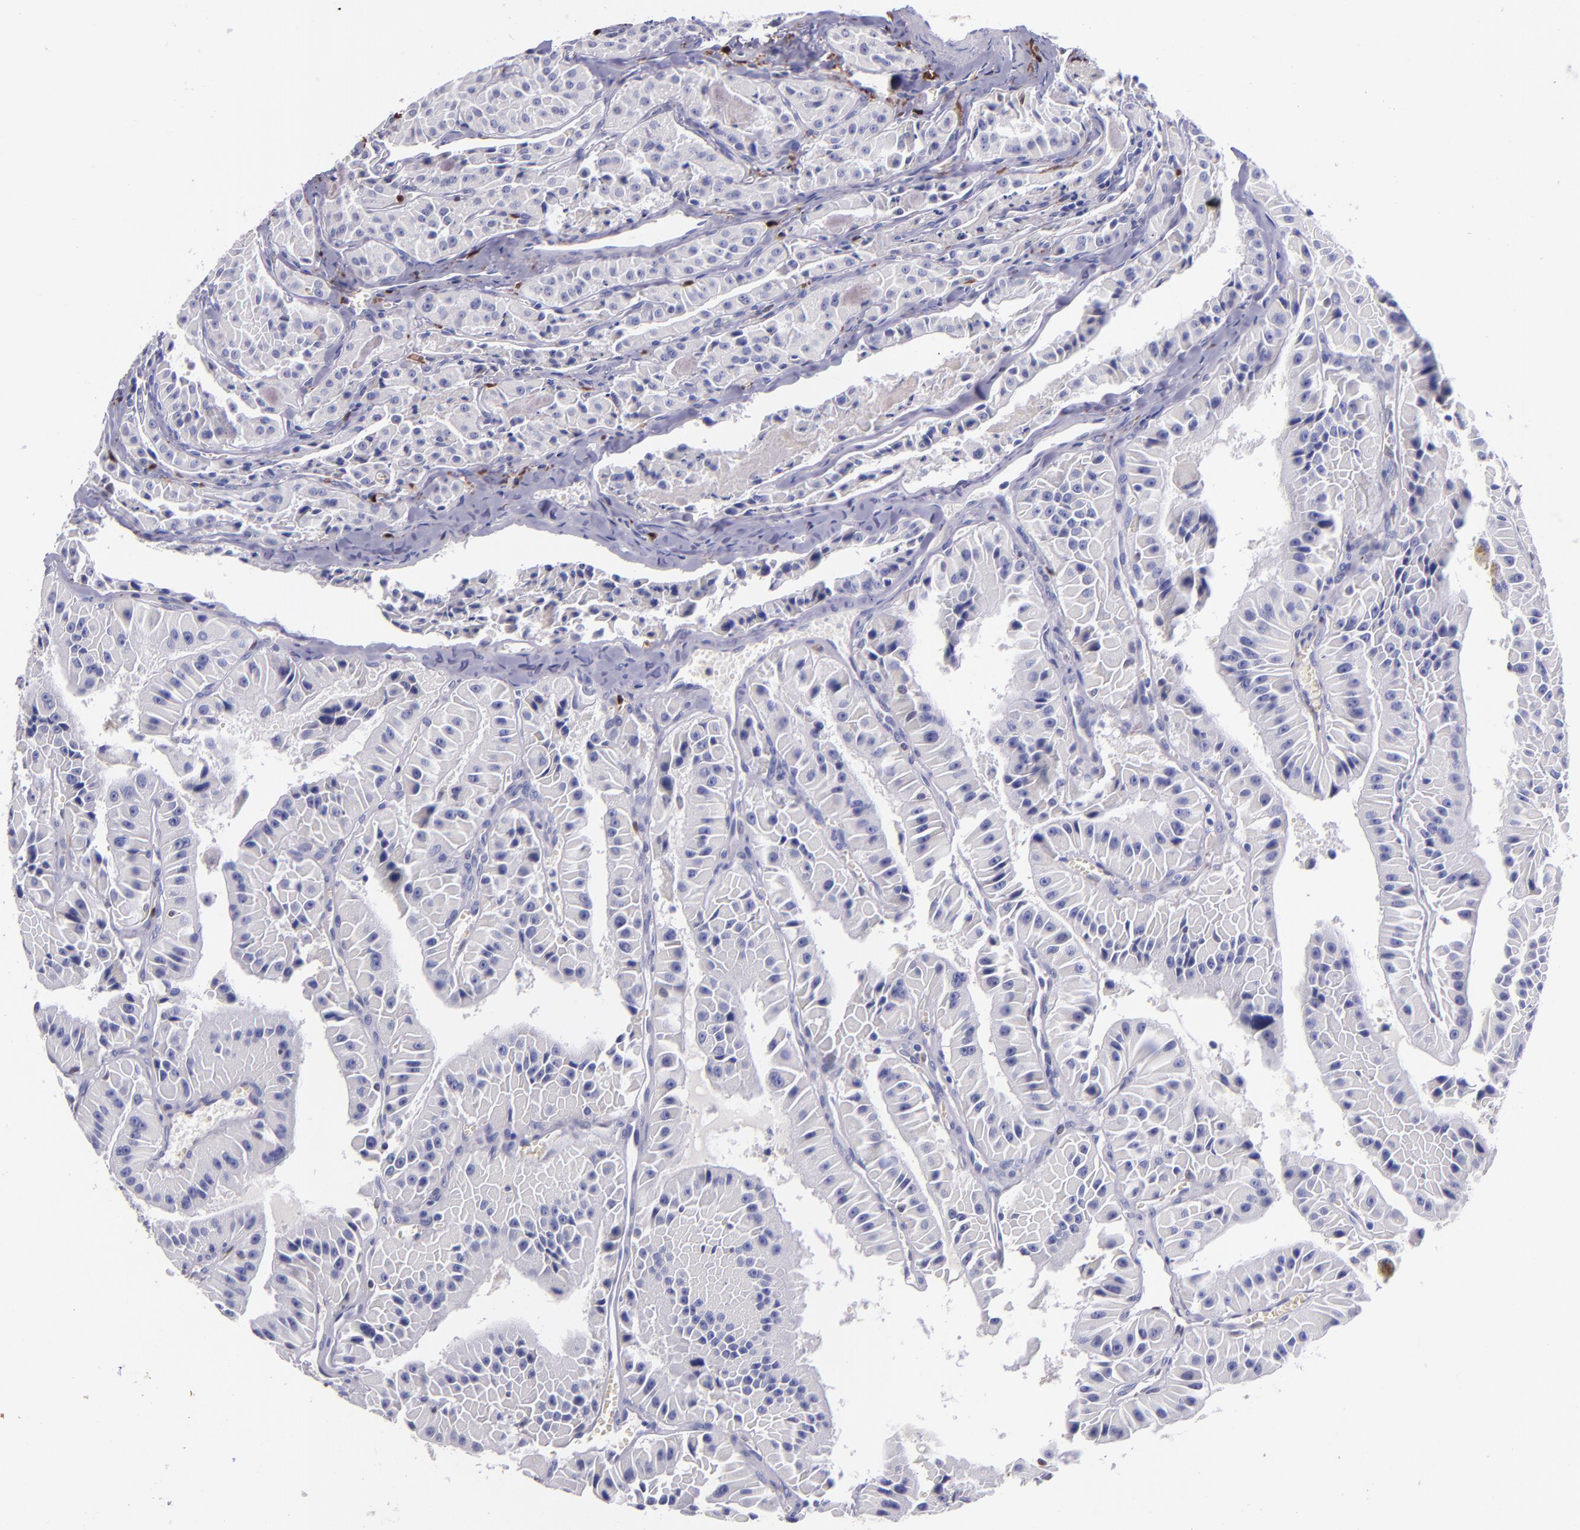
{"staining": {"intensity": "negative", "quantity": "none", "location": "none"}, "tissue": "thyroid cancer", "cell_type": "Tumor cells", "image_type": "cancer", "snomed": [{"axis": "morphology", "description": "Carcinoma, NOS"}, {"axis": "topography", "description": "Thyroid gland"}], "caption": "Thyroid carcinoma stained for a protein using immunohistochemistry exhibits no expression tumor cells.", "gene": "F13A1", "patient": {"sex": "male", "age": 76}}